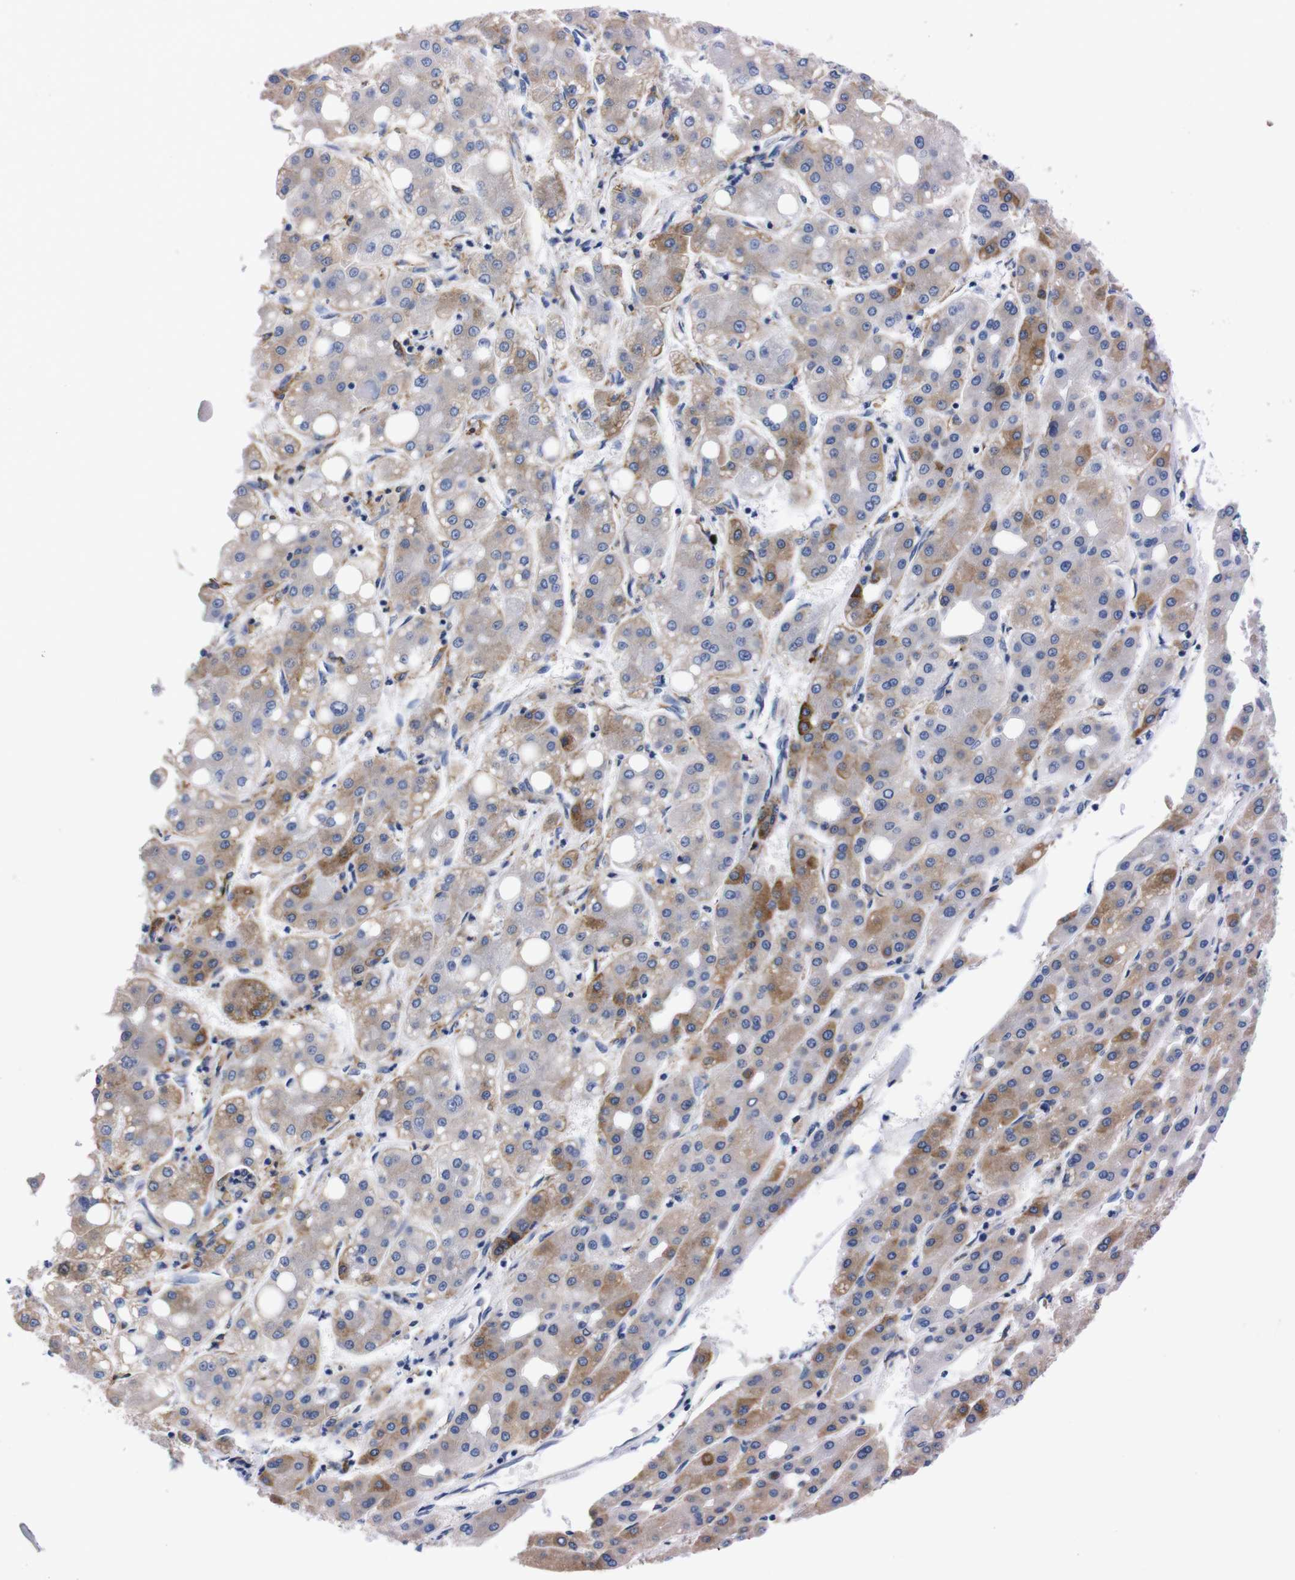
{"staining": {"intensity": "strong", "quantity": "25%-75%", "location": "cytoplasmic/membranous"}, "tissue": "liver cancer", "cell_type": "Tumor cells", "image_type": "cancer", "snomed": [{"axis": "morphology", "description": "Carcinoma, Hepatocellular, NOS"}, {"axis": "topography", "description": "Liver"}], "caption": "Strong cytoplasmic/membranous protein staining is seen in about 25%-75% of tumor cells in liver cancer (hepatocellular carcinoma).", "gene": "NEBL", "patient": {"sex": "male", "age": 65}}